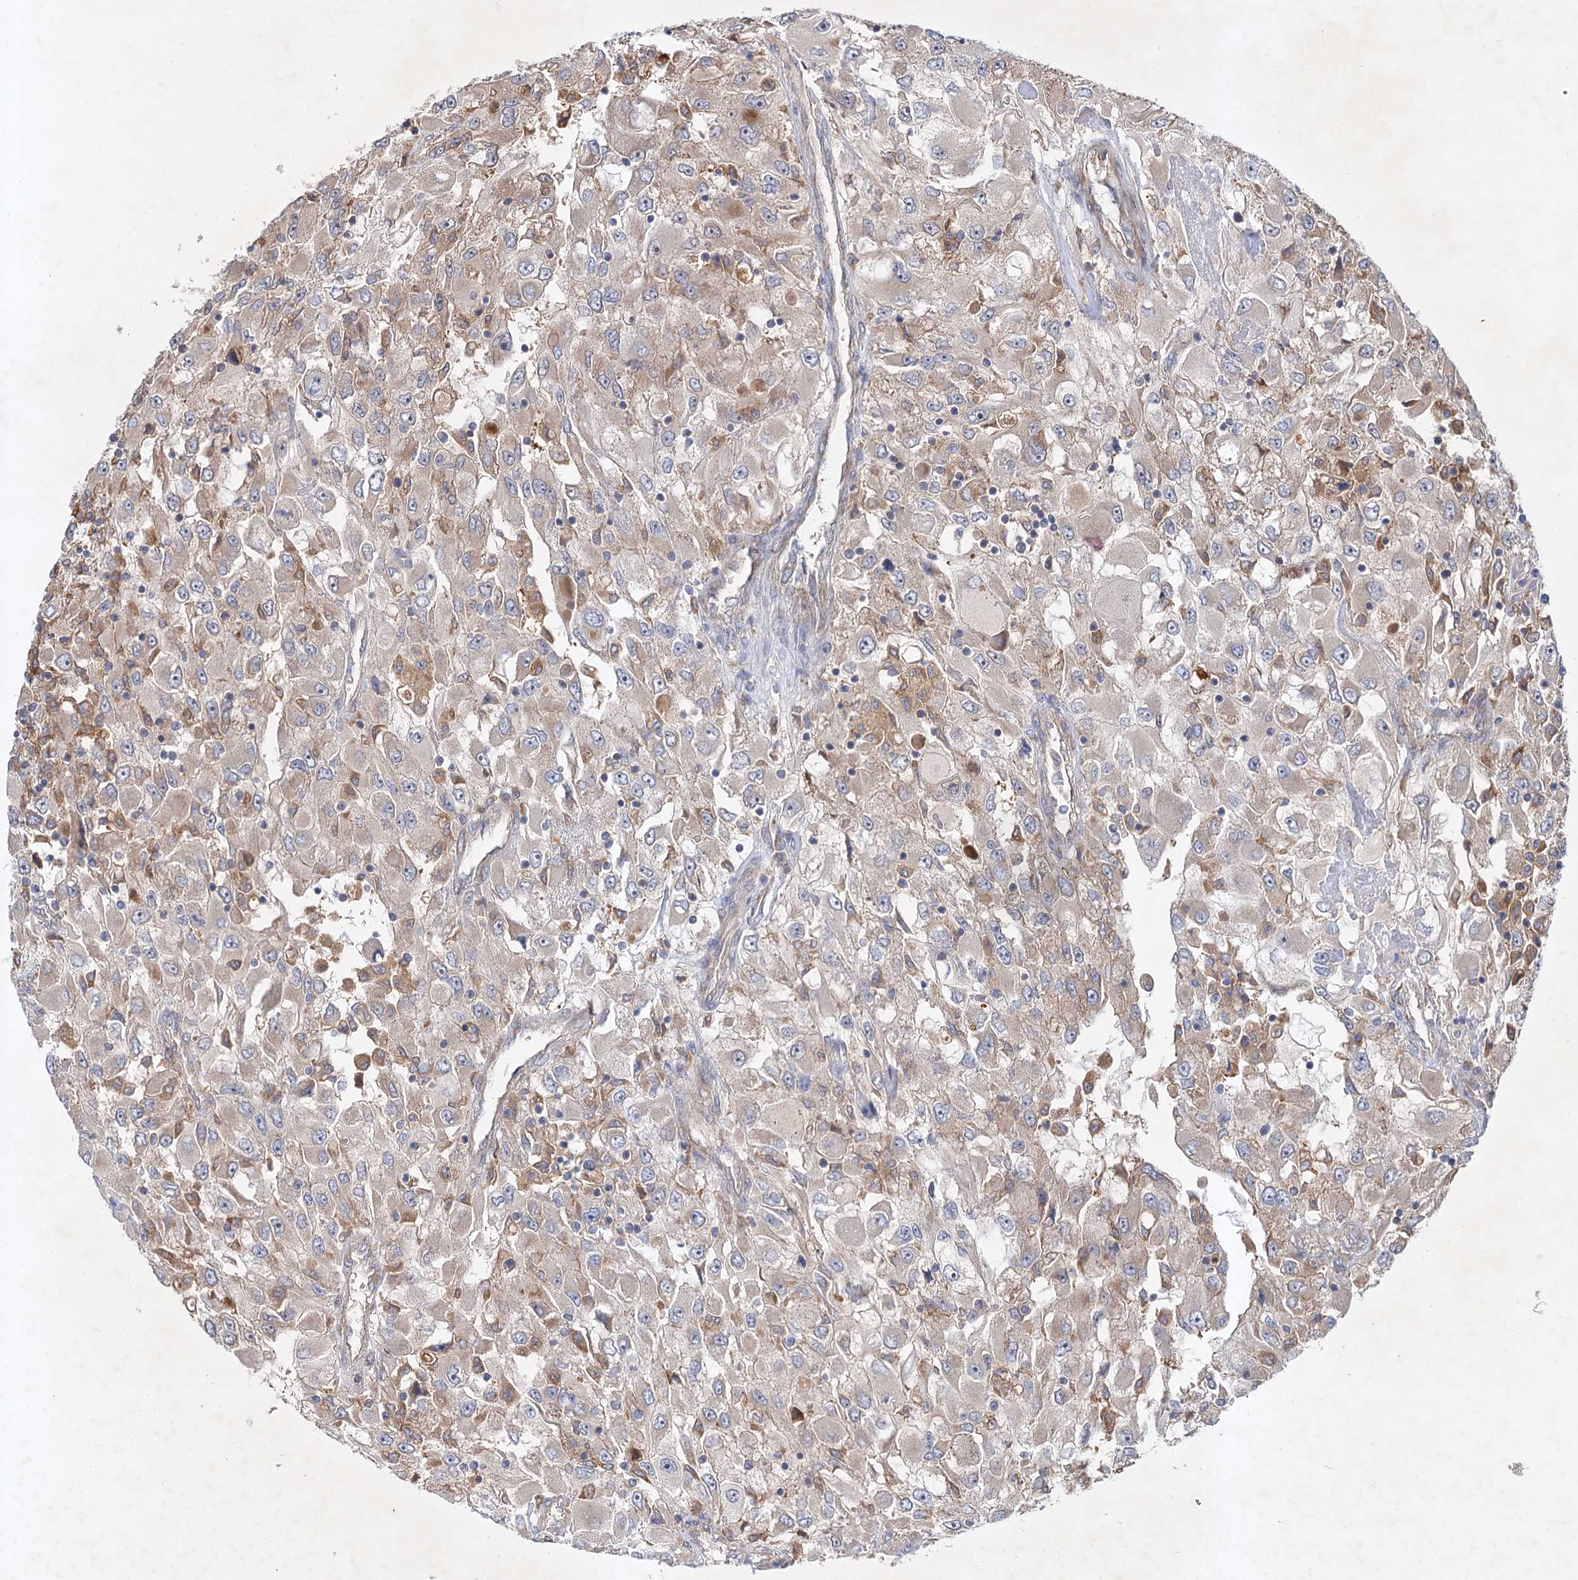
{"staining": {"intensity": "negative", "quantity": "none", "location": "none"}, "tissue": "renal cancer", "cell_type": "Tumor cells", "image_type": "cancer", "snomed": [{"axis": "morphology", "description": "Adenocarcinoma, NOS"}, {"axis": "topography", "description": "Kidney"}], "caption": "A micrograph of human renal cancer is negative for staining in tumor cells. (DAB IHC visualized using brightfield microscopy, high magnification).", "gene": "PATL1", "patient": {"sex": "female", "age": 52}}